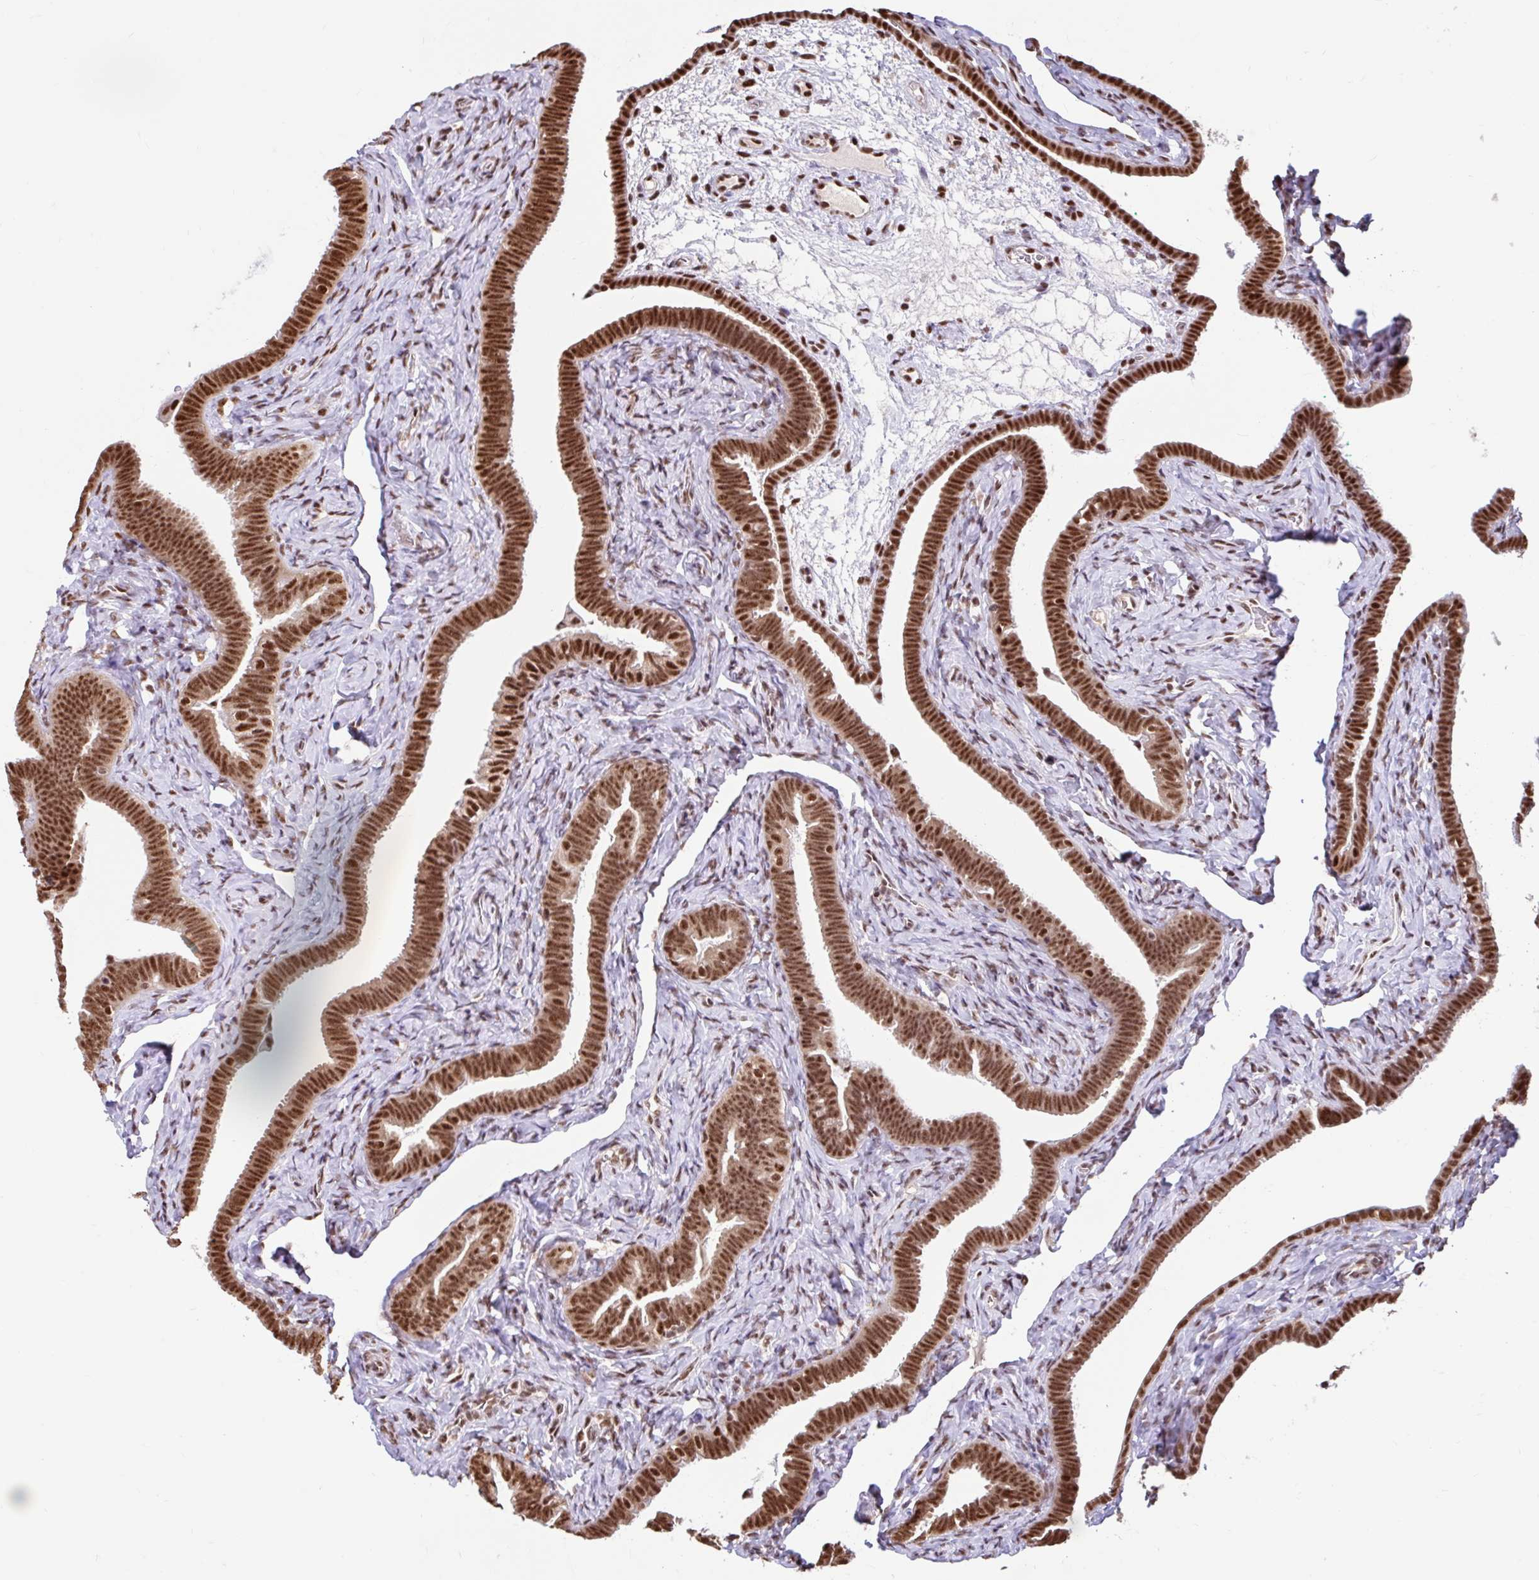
{"staining": {"intensity": "strong", "quantity": ">75%", "location": "nuclear"}, "tissue": "fallopian tube", "cell_type": "Glandular cells", "image_type": "normal", "snomed": [{"axis": "morphology", "description": "Normal tissue, NOS"}, {"axis": "topography", "description": "Fallopian tube"}], "caption": "Immunohistochemical staining of unremarkable fallopian tube exhibits high levels of strong nuclear staining in approximately >75% of glandular cells. (brown staining indicates protein expression, while blue staining denotes nuclei).", "gene": "ABCA9", "patient": {"sex": "female", "age": 69}}